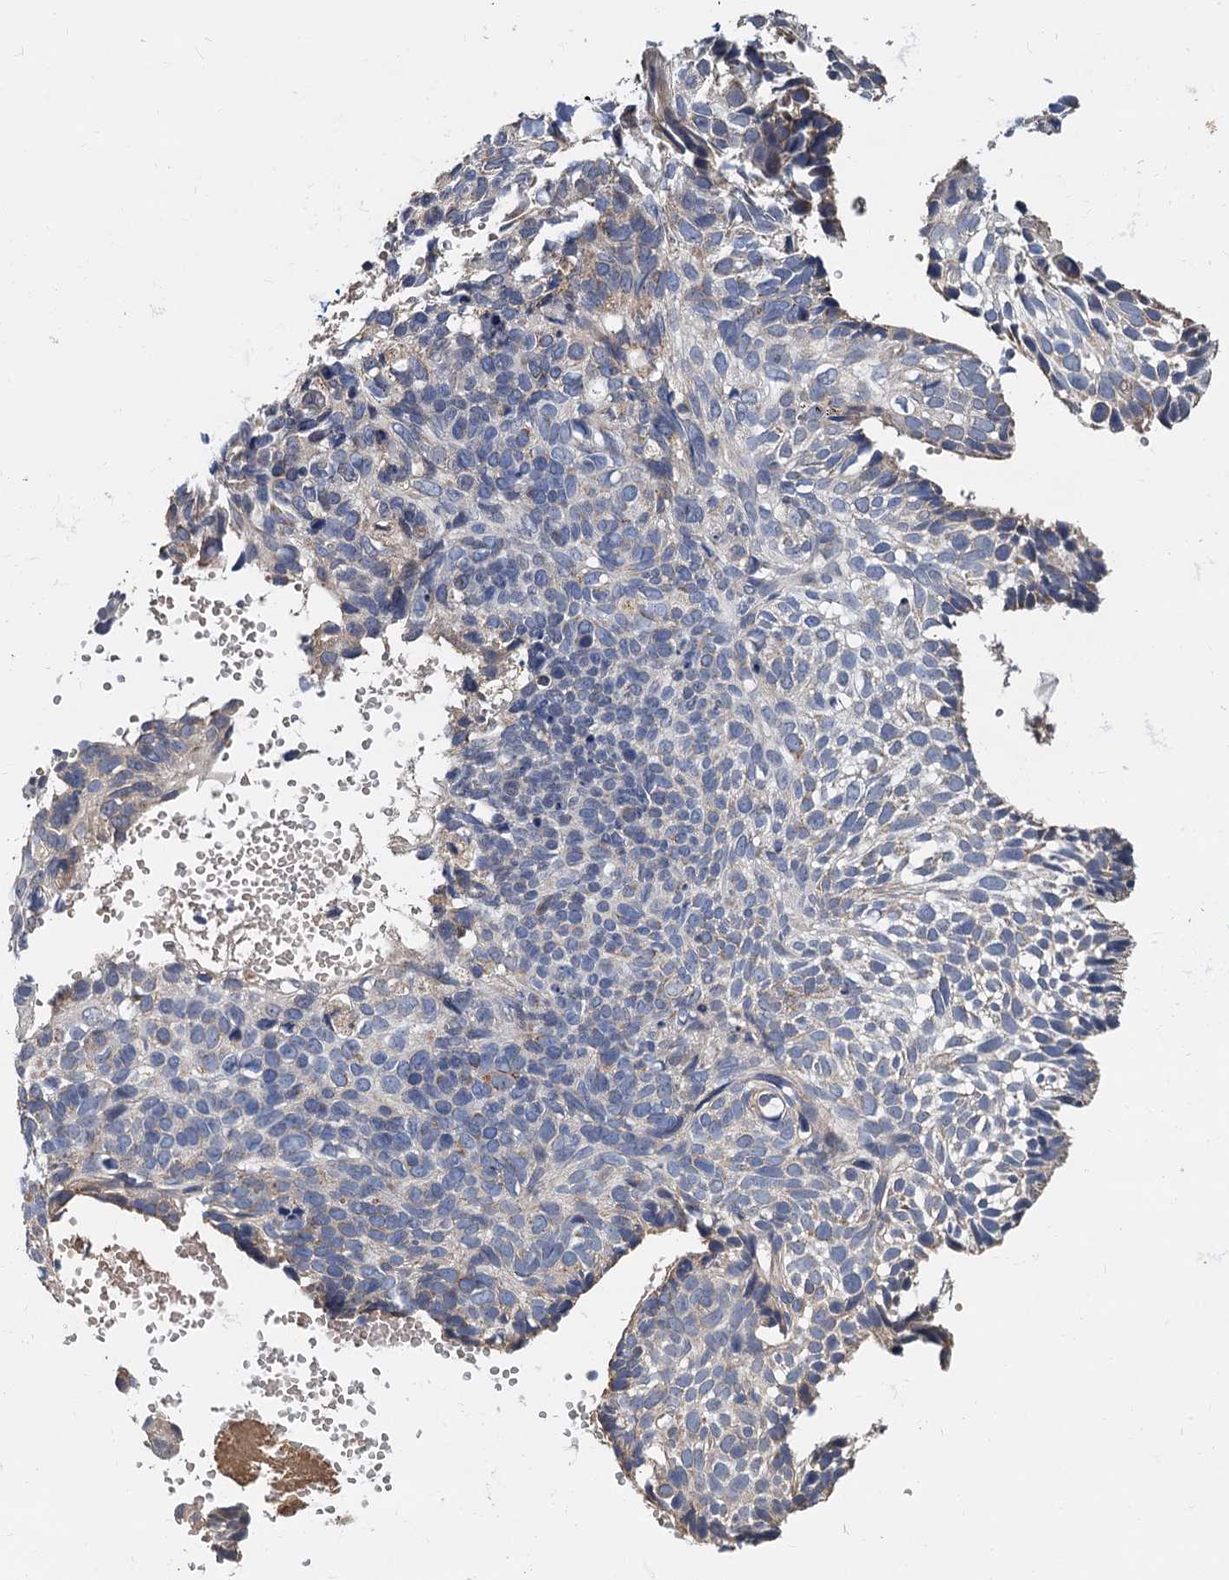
{"staining": {"intensity": "negative", "quantity": "none", "location": "none"}, "tissue": "skin cancer", "cell_type": "Tumor cells", "image_type": "cancer", "snomed": [{"axis": "morphology", "description": "Normal tissue, NOS"}, {"axis": "morphology", "description": "Basal cell carcinoma"}, {"axis": "topography", "description": "Skin"}], "caption": "Immunohistochemistry (IHC) of skin cancer demonstrates no positivity in tumor cells. The staining was performed using DAB to visualize the protein expression in brown, while the nuclei were stained in blue with hematoxylin (Magnification: 20x).", "gene": "ALKBH7", "patient": {"sex": "male", "age": 66}}